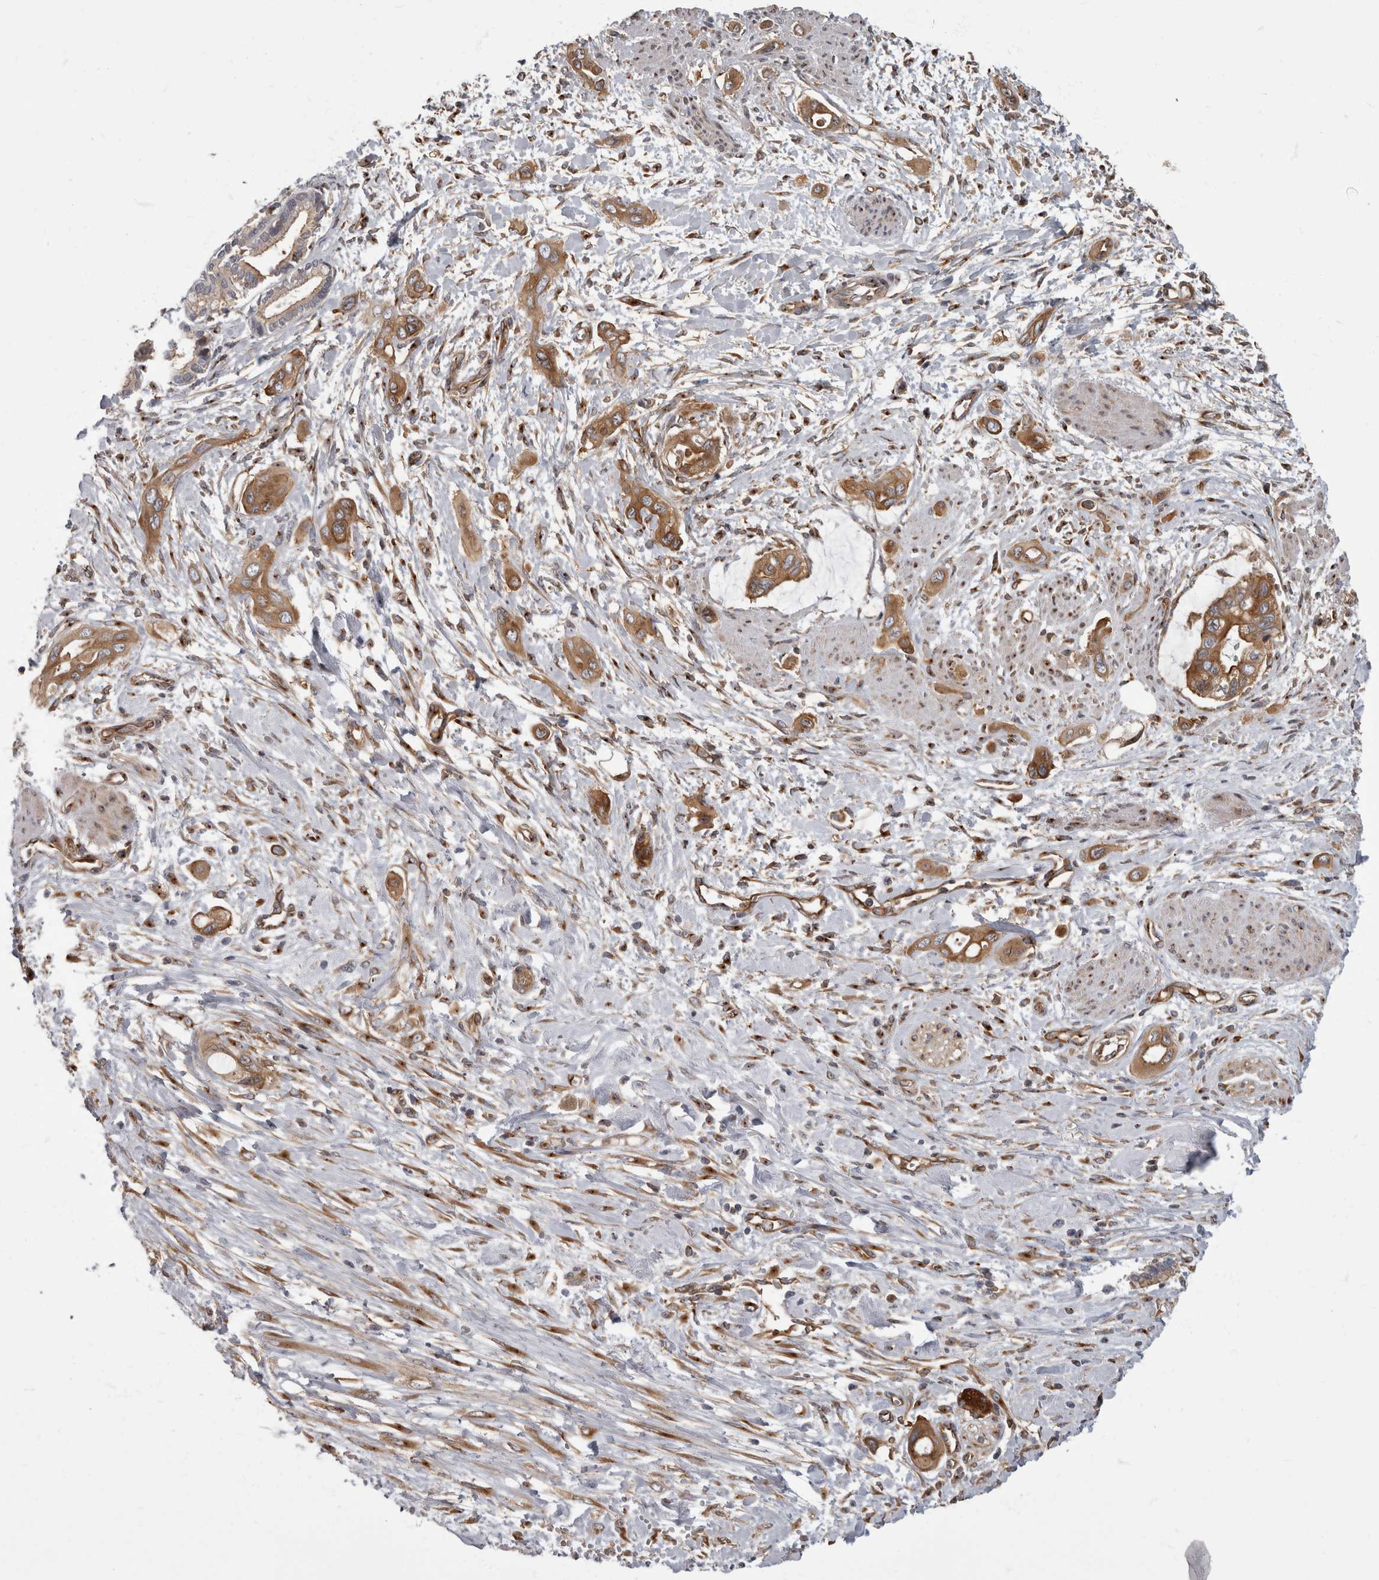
{"staining": {"intensity": "moderate", "quantity": ">75%", "location": "cytoplasmic/membranous"}, "tissue": "pancreatic cancer", "cell_type": "Tumor cells", "image_type": "cancer", "snomed": [{"axis": "morphology", "description": "Adenocarcinoma, NOS"}, {"axis": "topography", "description": "Pancreas"}], "caption": "Tumor cells show medium levels of moderate cytoplasmic/membranous expression in approximately >75% of cells in adenocarcinoma (pancreatic).", "gene": "HOOK3", "patient": {"sex": "male", "age": 59}}